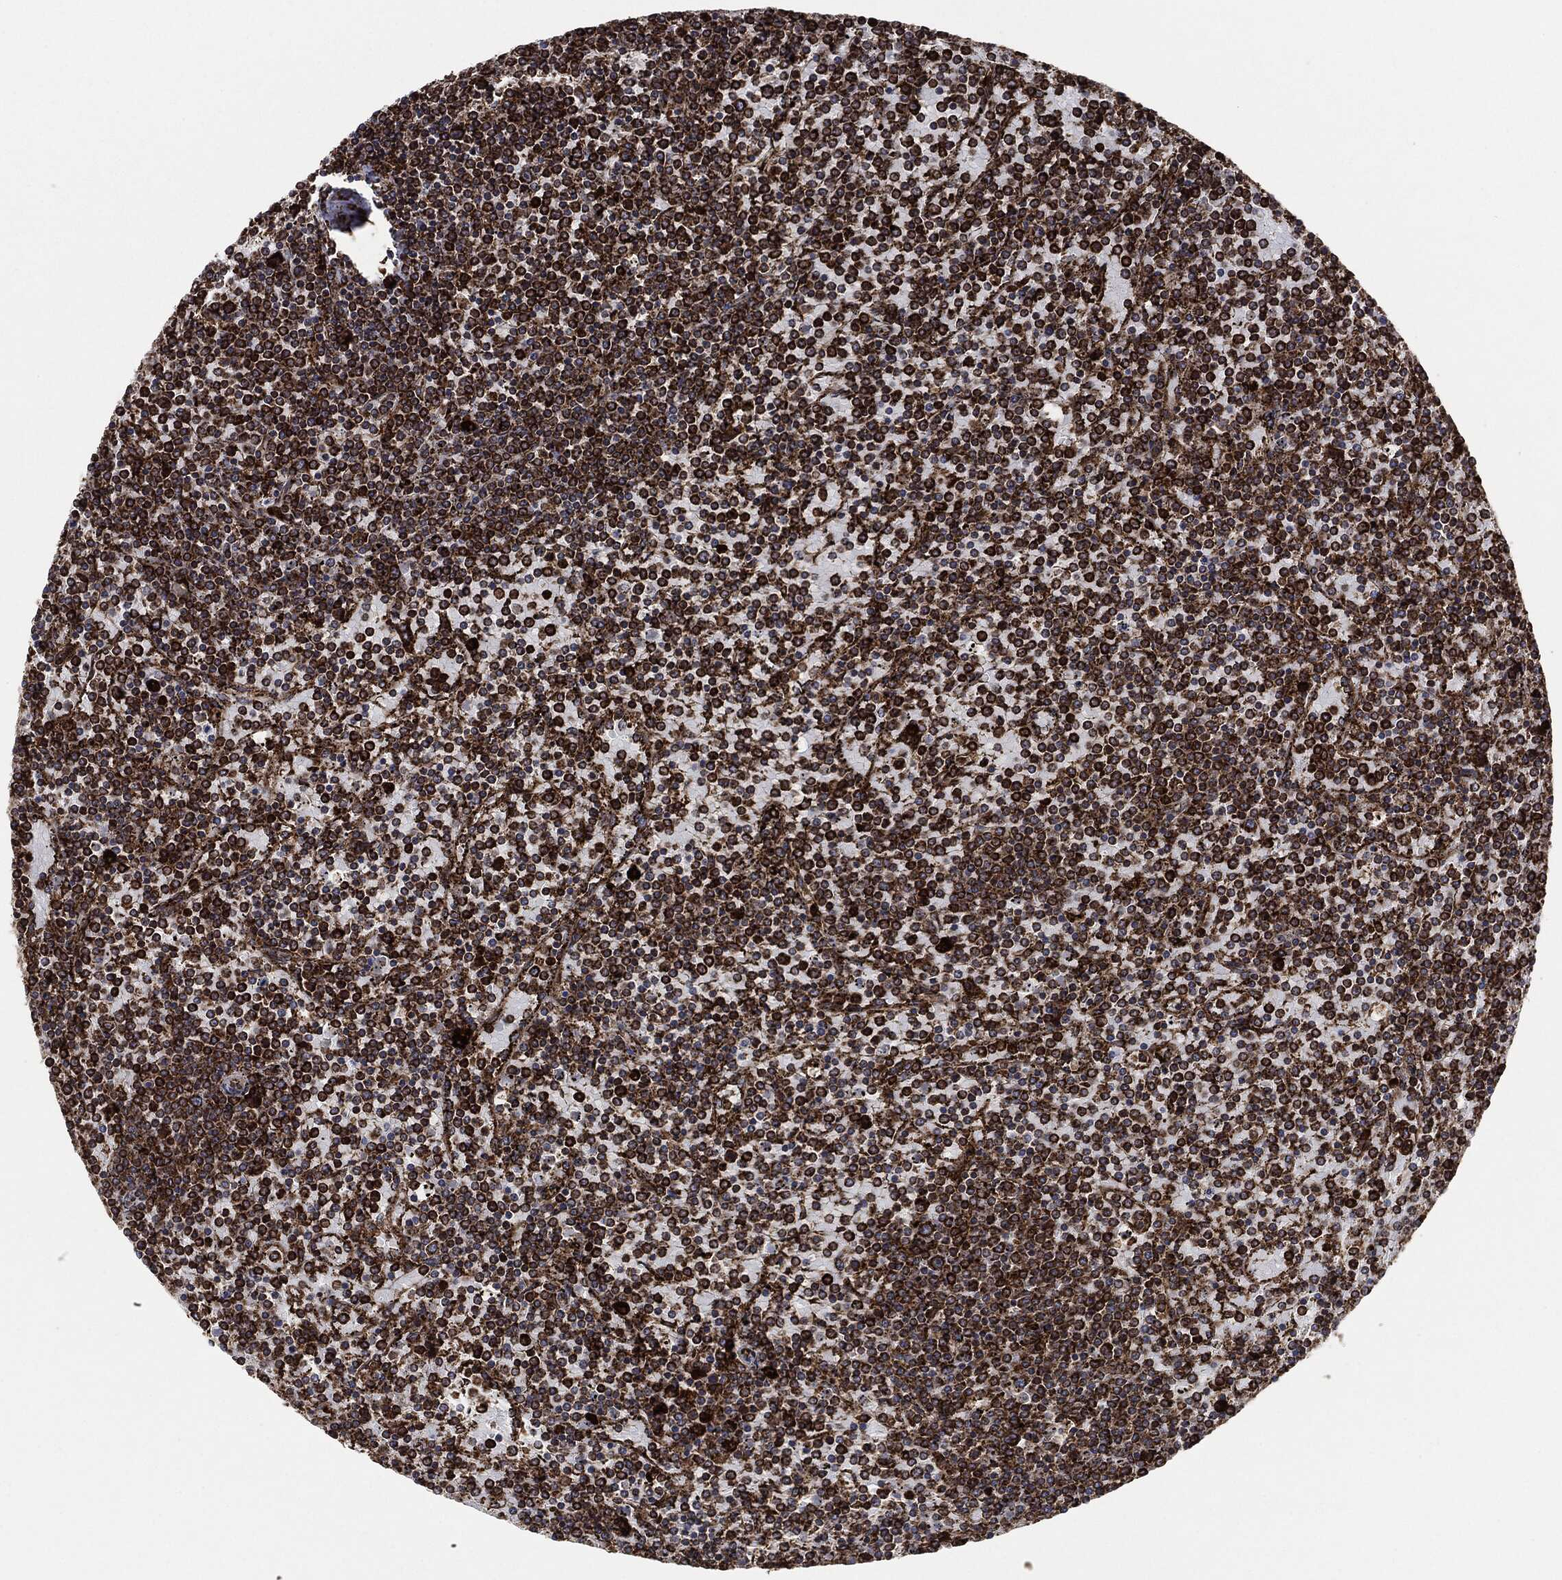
{"staining": {"intensity": "strong", "quantity": ">75%", "location": "cytoplasmic/membranous"}, "tissue": "lymphoma", "cell_type": "Tumor cells", "image_type": "cancer", "snomed": [{"axis": "morphology", "description": "Malignant lymphoma, non-Hodgkin's type, Low grade"}, {"axis": "topography", "description": "Spleen"}], "caption": "Malignant lymphoma, non-Hodgkin's type (low-grade) stained with DAB immunohistochemistry displays high levels of strong cytoplasmic/membranous expression in approximately >75% of tumor cells. (DAB = brown stain, brightfield microscopy at high magnification).", "gene": "AMFR", "patient": {"sex": "female", "age": 77}}